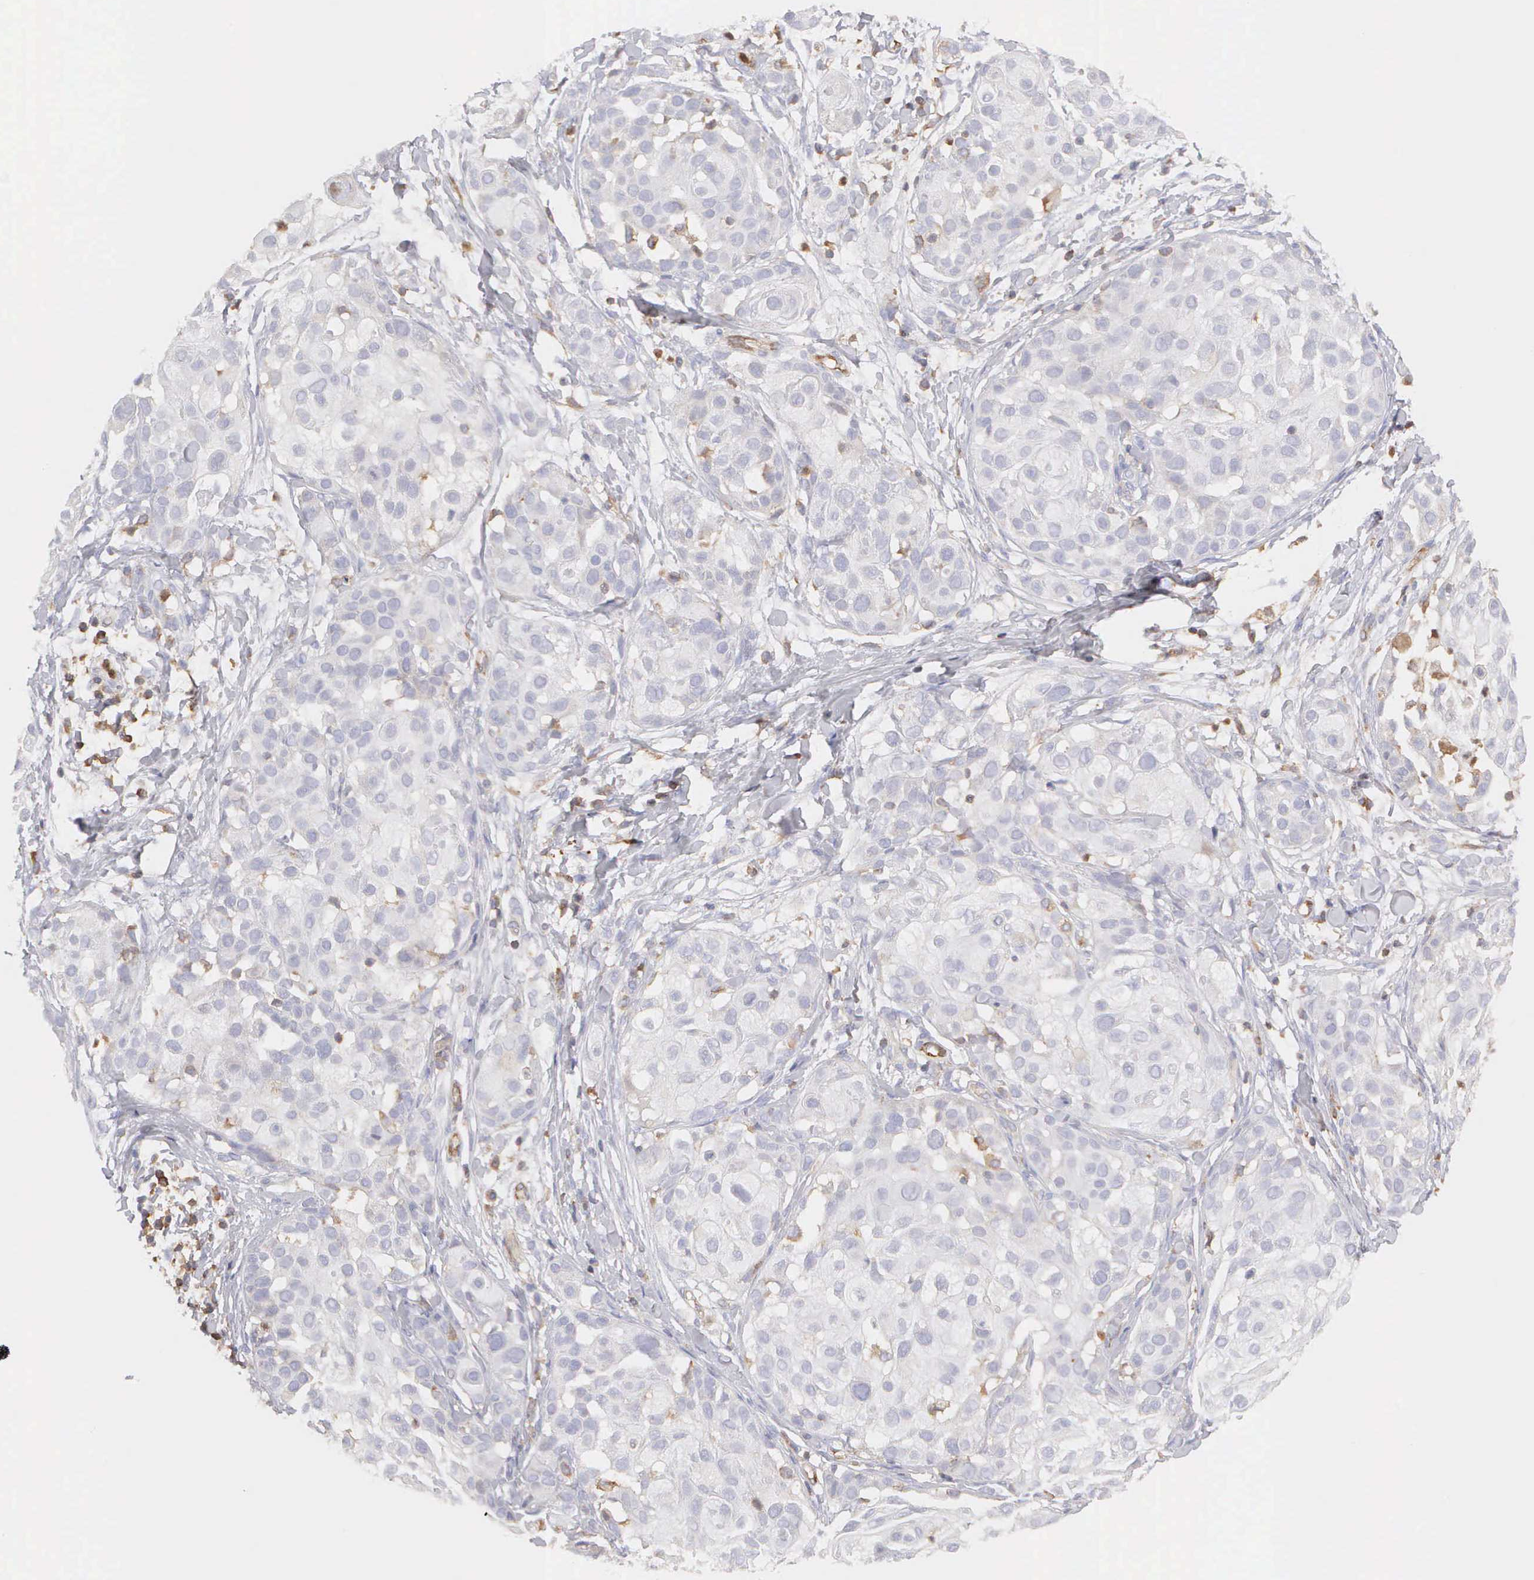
{"staining": {"intensity": "negative", "quantity": "none", "location": "none"}, "tissue": "skin cancer", "cell_type": "Tumor cells", "image_type": "cancer", "snomed": [{"axis": "morphology", "description": "Squamous cell carcinoma, NOS"}, {"axis": "topography", "description": "Skin"}], "caption": "DAB immunohistochemical staining of human skin cancer reveals no significant expression in tumor cells.", "gene": "ARHGAP4", "patient": {"sex": "female", "age": 57}}